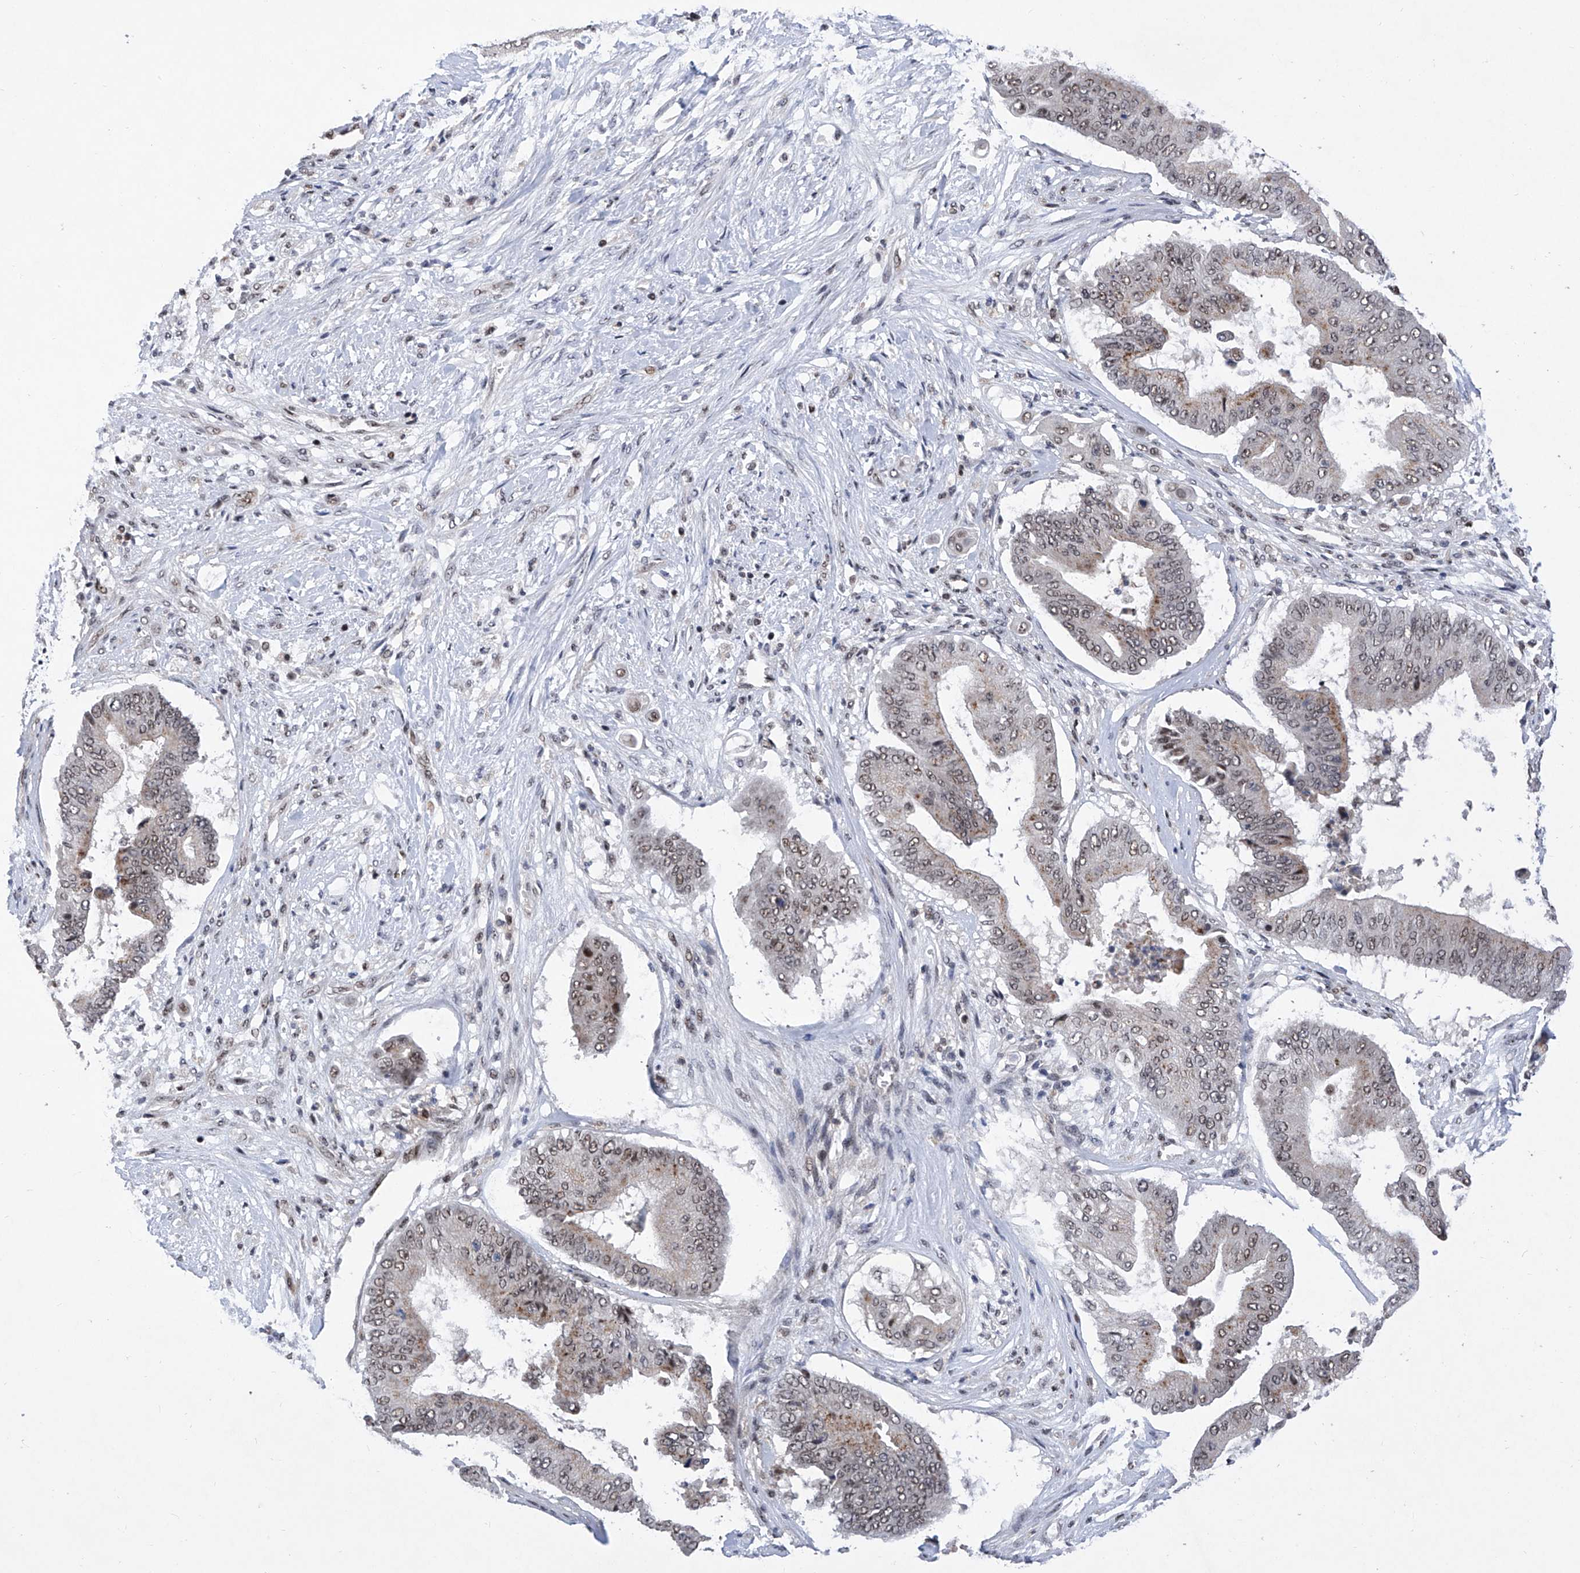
{"staining": {"intensity": "weak", "quantity": "25%-75%", "location": "nuclear"}, "tissue": "pancreatic cancer", "cell_type": "Tumor cells", "image_type": "cancer", "snomed": [{"axis": "morphology", "description": "Adenocarcinoma, NOS"}, {"axis": "topography", "description": "Pancreas"}], "caption": "A brown stain highlights weak nuclear staining of a protein in human pancreatic adenocarcinoma tumor cells. The protein of interest is stained brown, and the nuclei are stained in blue (DAB IHC with brightfield microscopy, high magnification).", "gene": "RAD54L", "patient": {"sex": "female", "age": 77}}